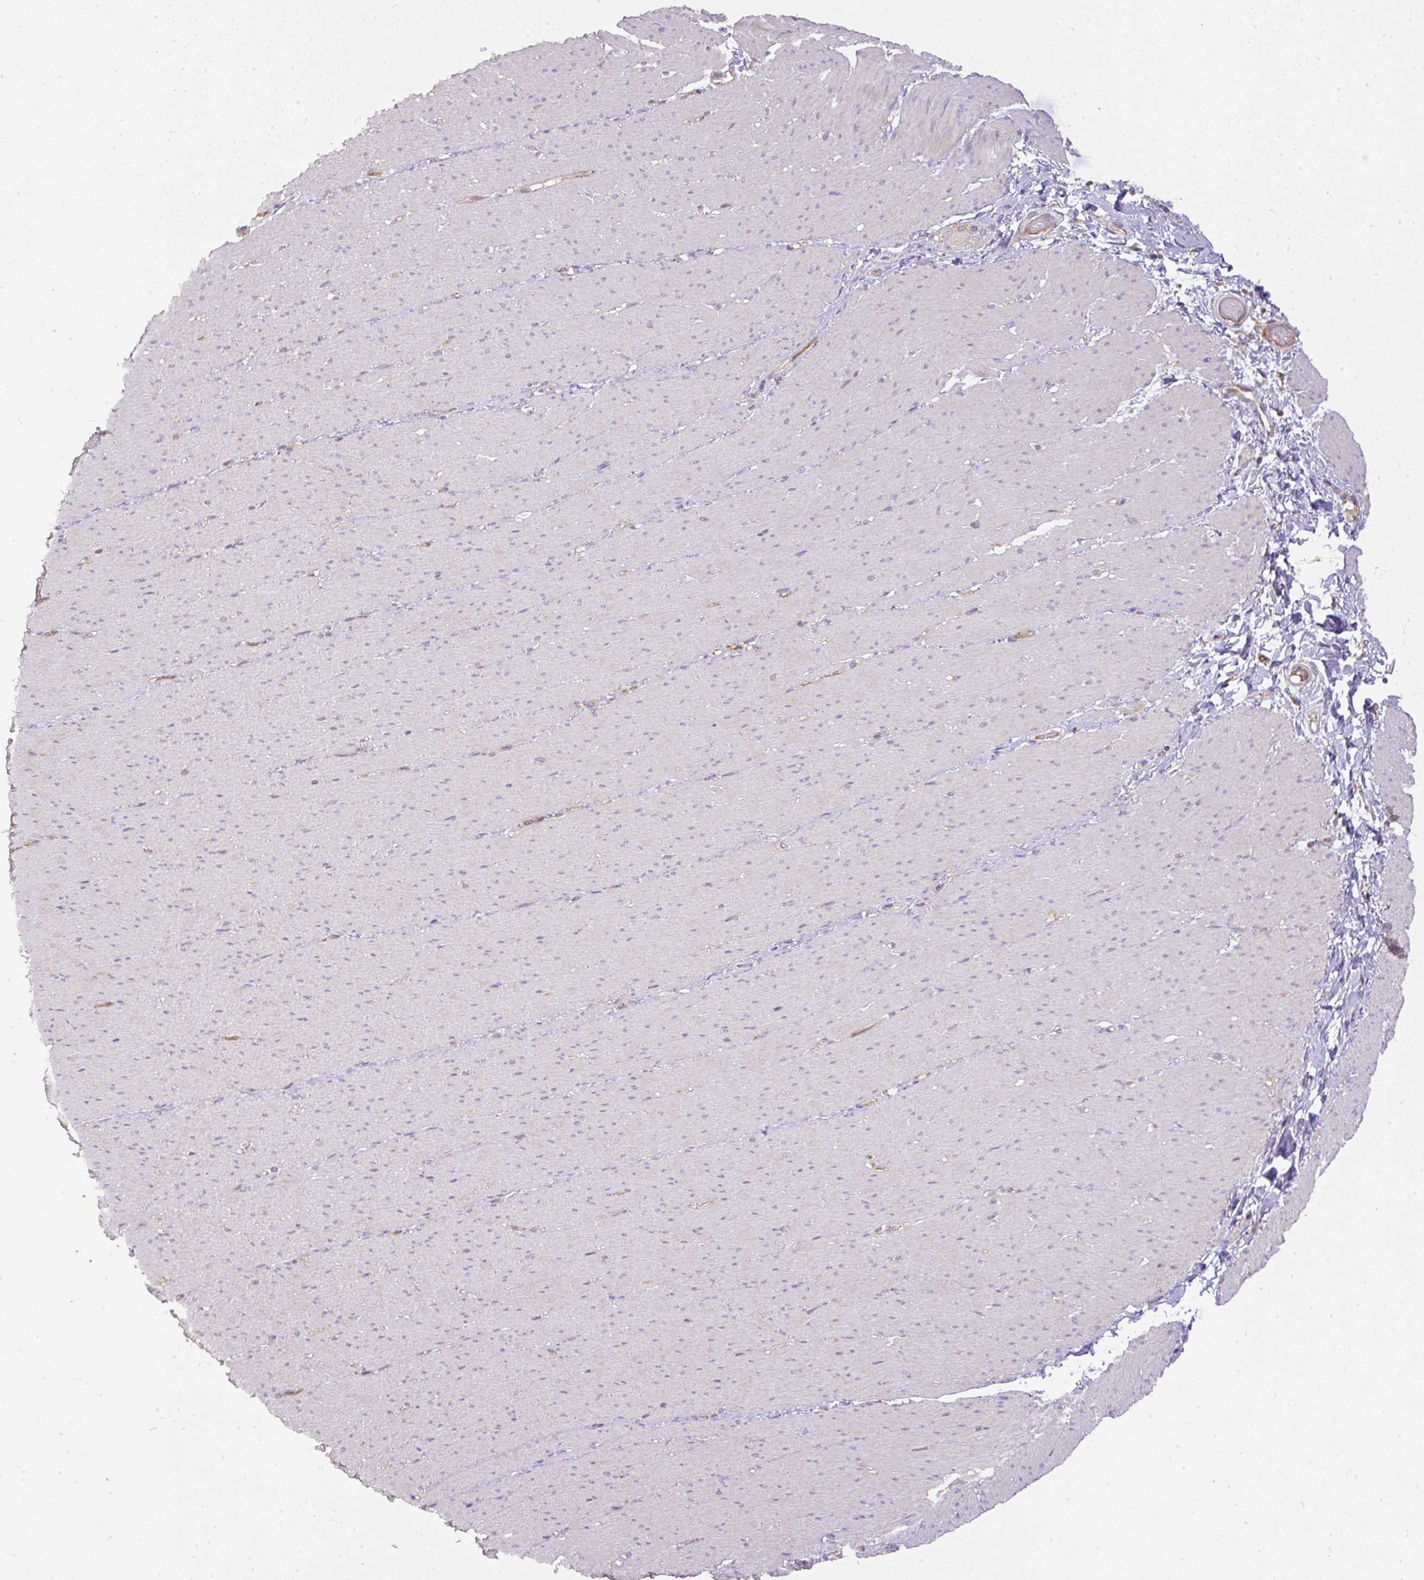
{"staining": {"intensity": "negative", "quantity": "none", "location": "none"}, "tissue": "smooth muscle", "cell_type": "Smooth muscle cells", "image_type": "normal", "snomed": [{"axis": "morphology", "description": "Normal tissue, NOS"}, {"axis": "topography", "description": "Smooth muscle"}, {"axis": "topography", "description": "Rectum"}], "caption": "Protein analysis of unremarkable smooth muscle demonstrates no significant expression in smooth muscle cells.", "gene": "DAPK1", "patient": {"sex": "male", "age": 53}}